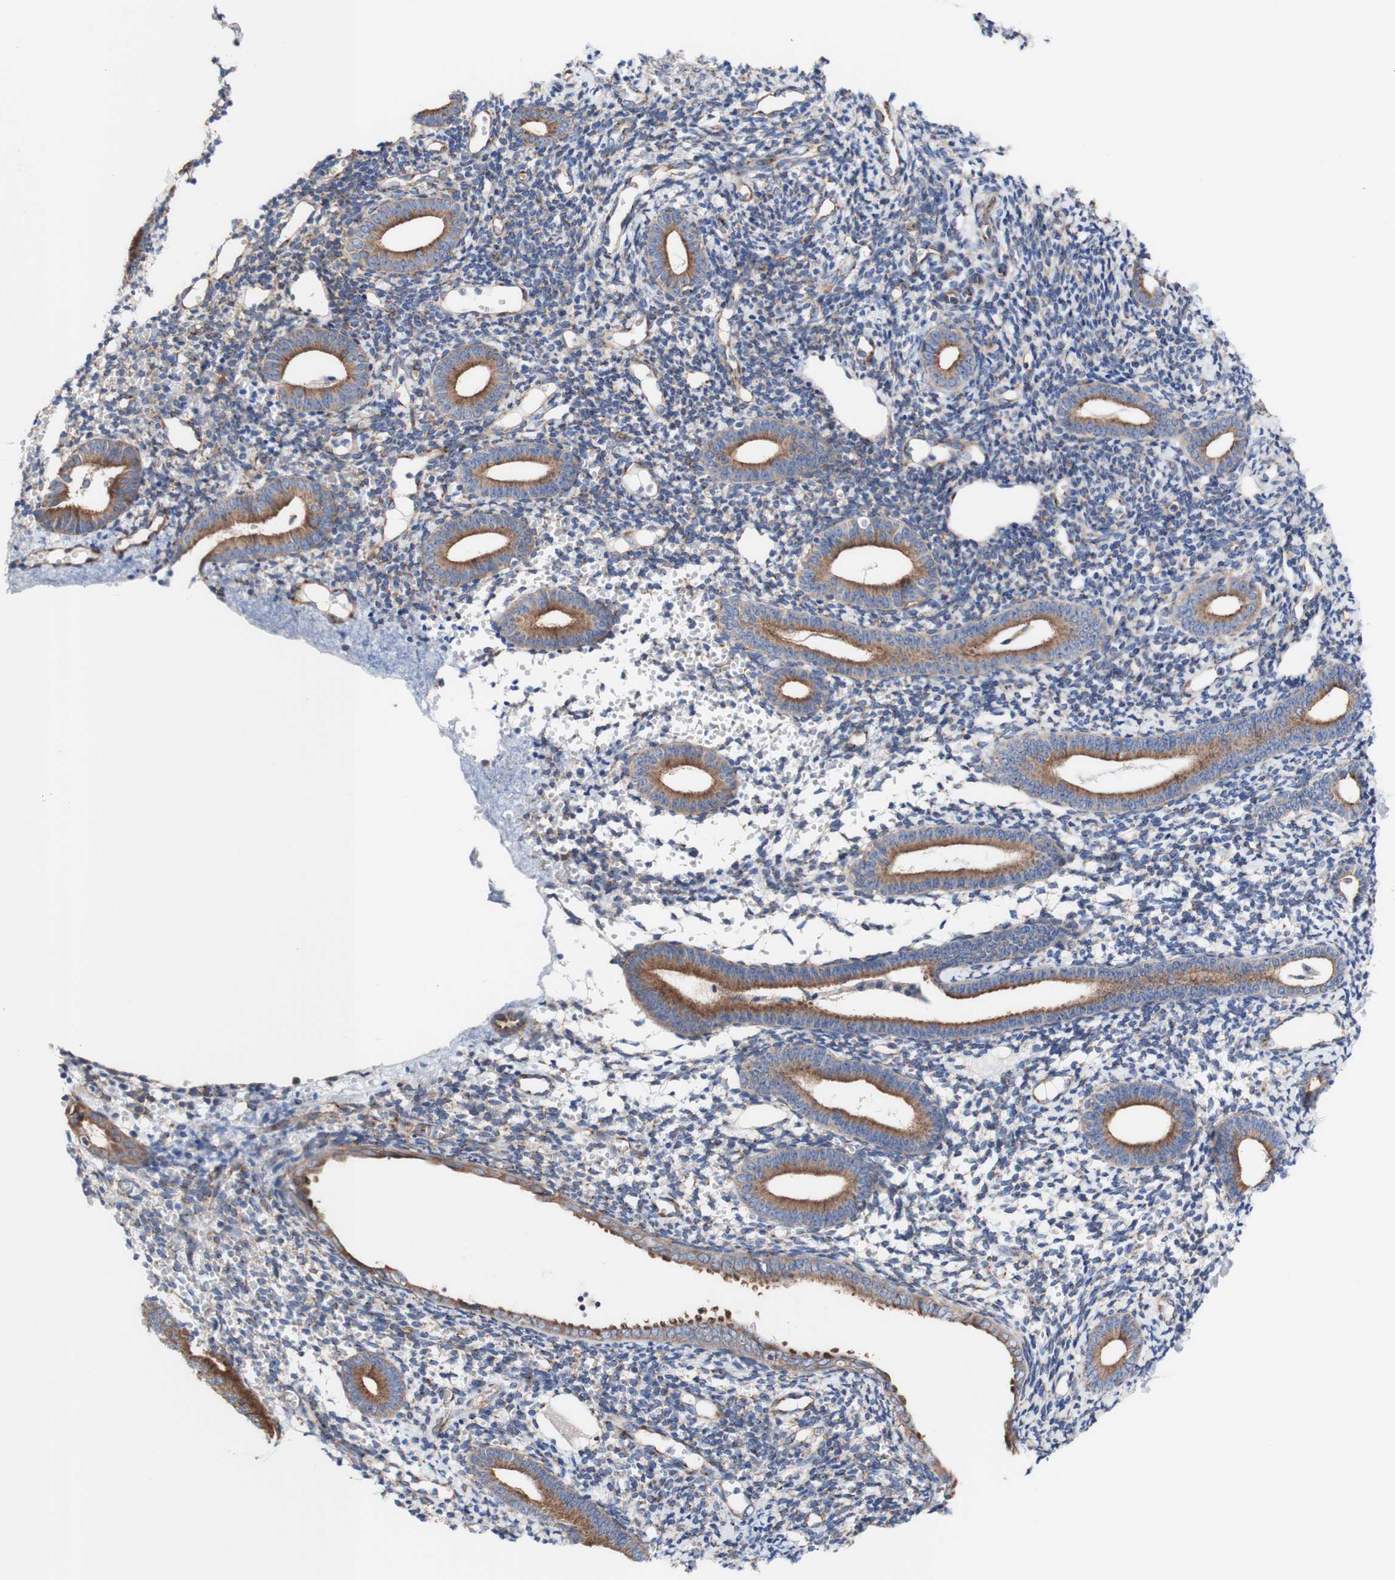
{"staining": {"intensity": "weak", "quantity": ">75%", "location": "cytoplasmic/membranous"}, "tissue": "endometrium", "cell_type": "Cells in endometrial stroma", "image_type": "normal", "snomed": [{"axis": "morphology", "description": "Normal tissue, NOS"}, {"axis": "topography", "description": "Endometrium"}], "caption": "IHC of normal human endometrium displays low levels of weak cytoplasmic/membranous staining in about >75% of cells in endometrial stroma. (DAB IHC with brightfield microscopy, high magnification).", "gene": "LRIG3", "patient": {"sex": "female", "age": 50}}